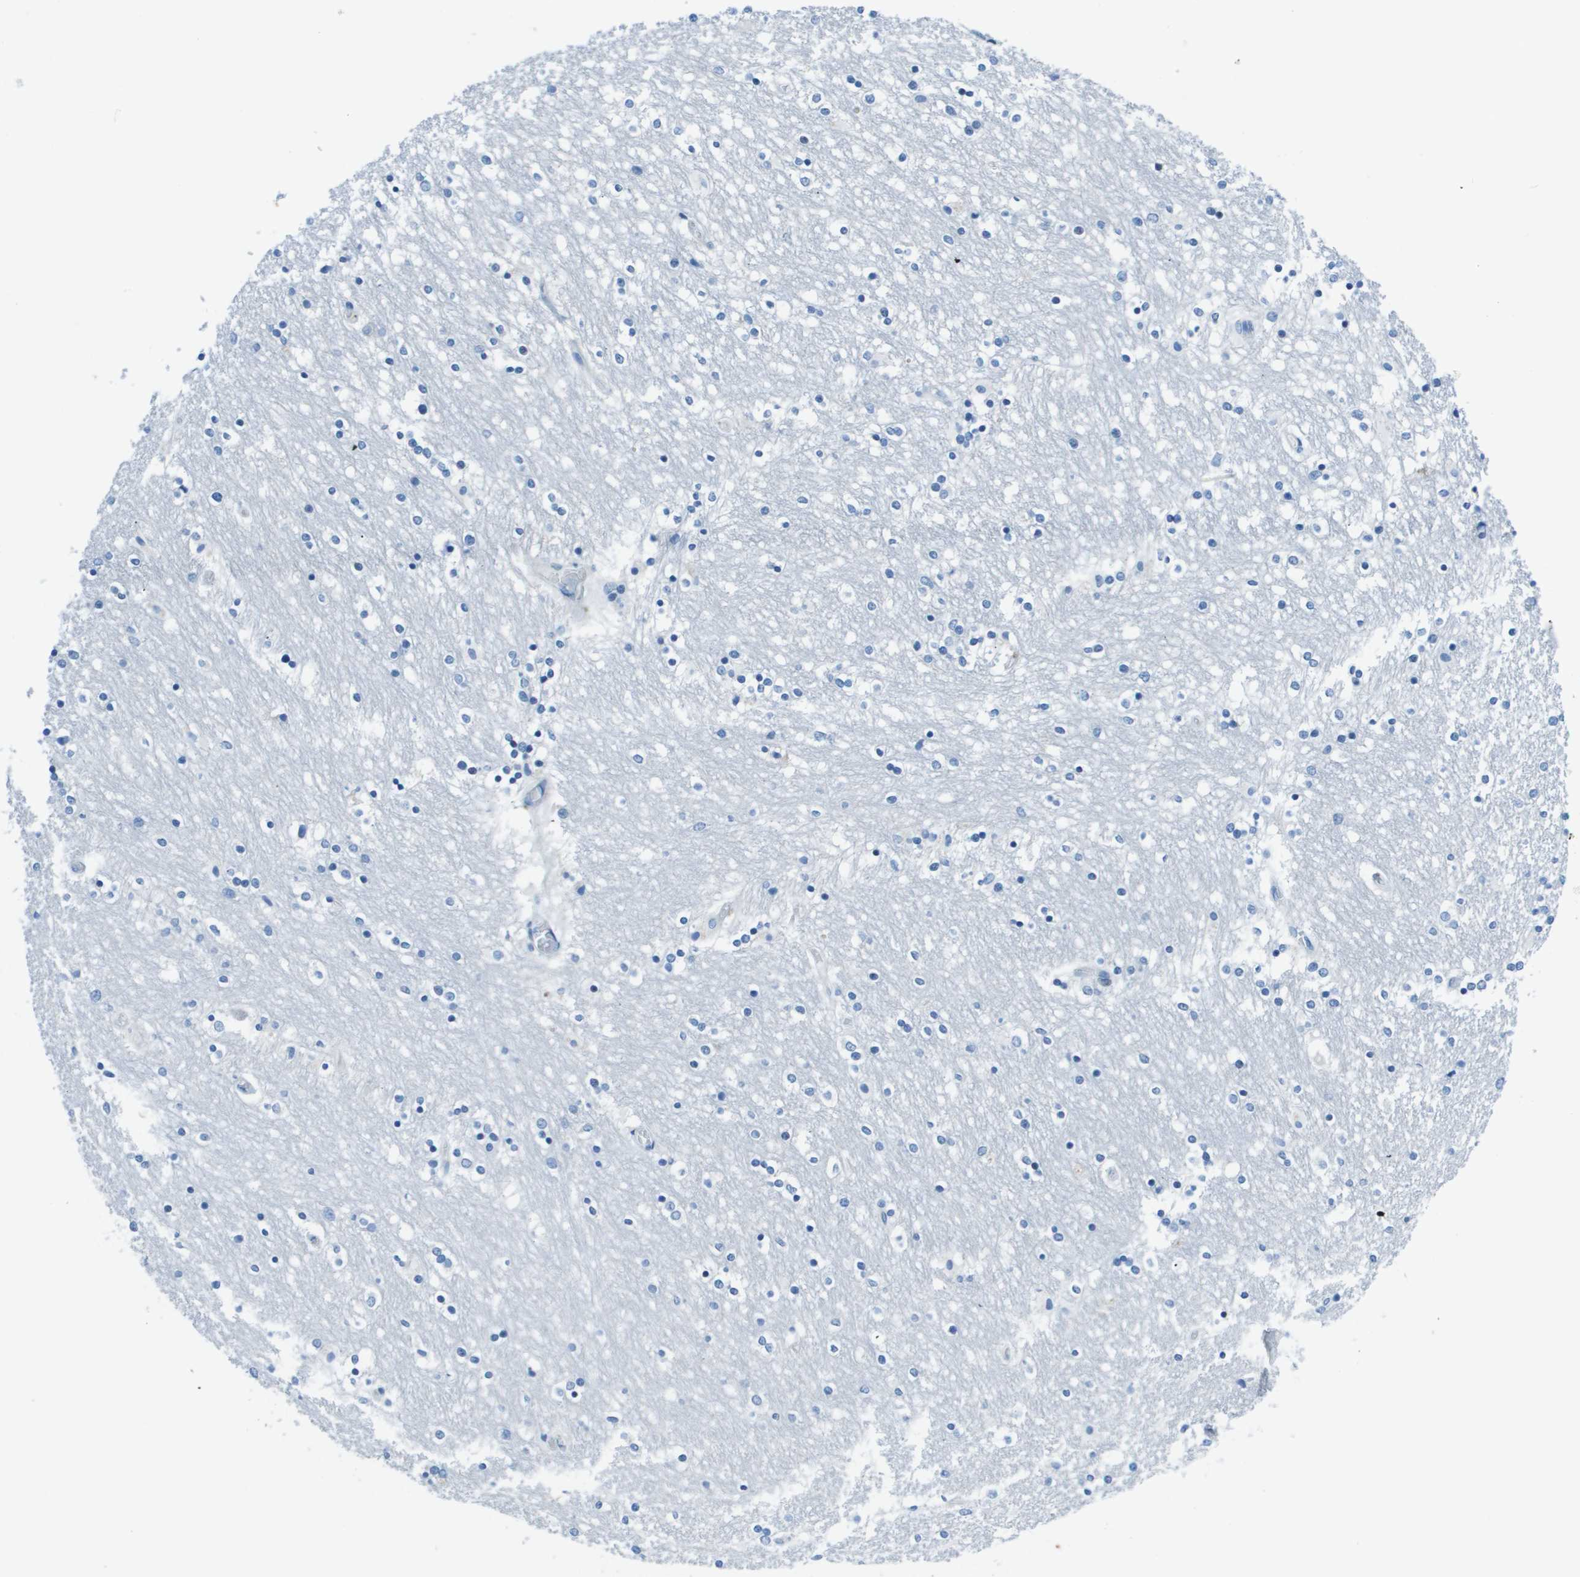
{"staining": {"intensity": "negative", "quantity": "none", "location": "none"}, "tissue": "caudate", "cell_type": "Glial cells", "image_type": "normal", "snomed": [{"axis": "morphology", "description": "Normal tissue, NOS"}, {"axis": "topography", "description": "Lateral ventricle wall"}], "caption": "This image is of unremarkable caudate stained with immunohistochemistry to label a protein in brown with the nuclei are counter-stained blue. There is no staining in glial cells. (Brightfield microscopy of DAB (3,3'-diaminobenzidine) immunohistochemistry at high magnification).", "gene": "STIP1", "patient": {"sex": "female", "age": 54}}